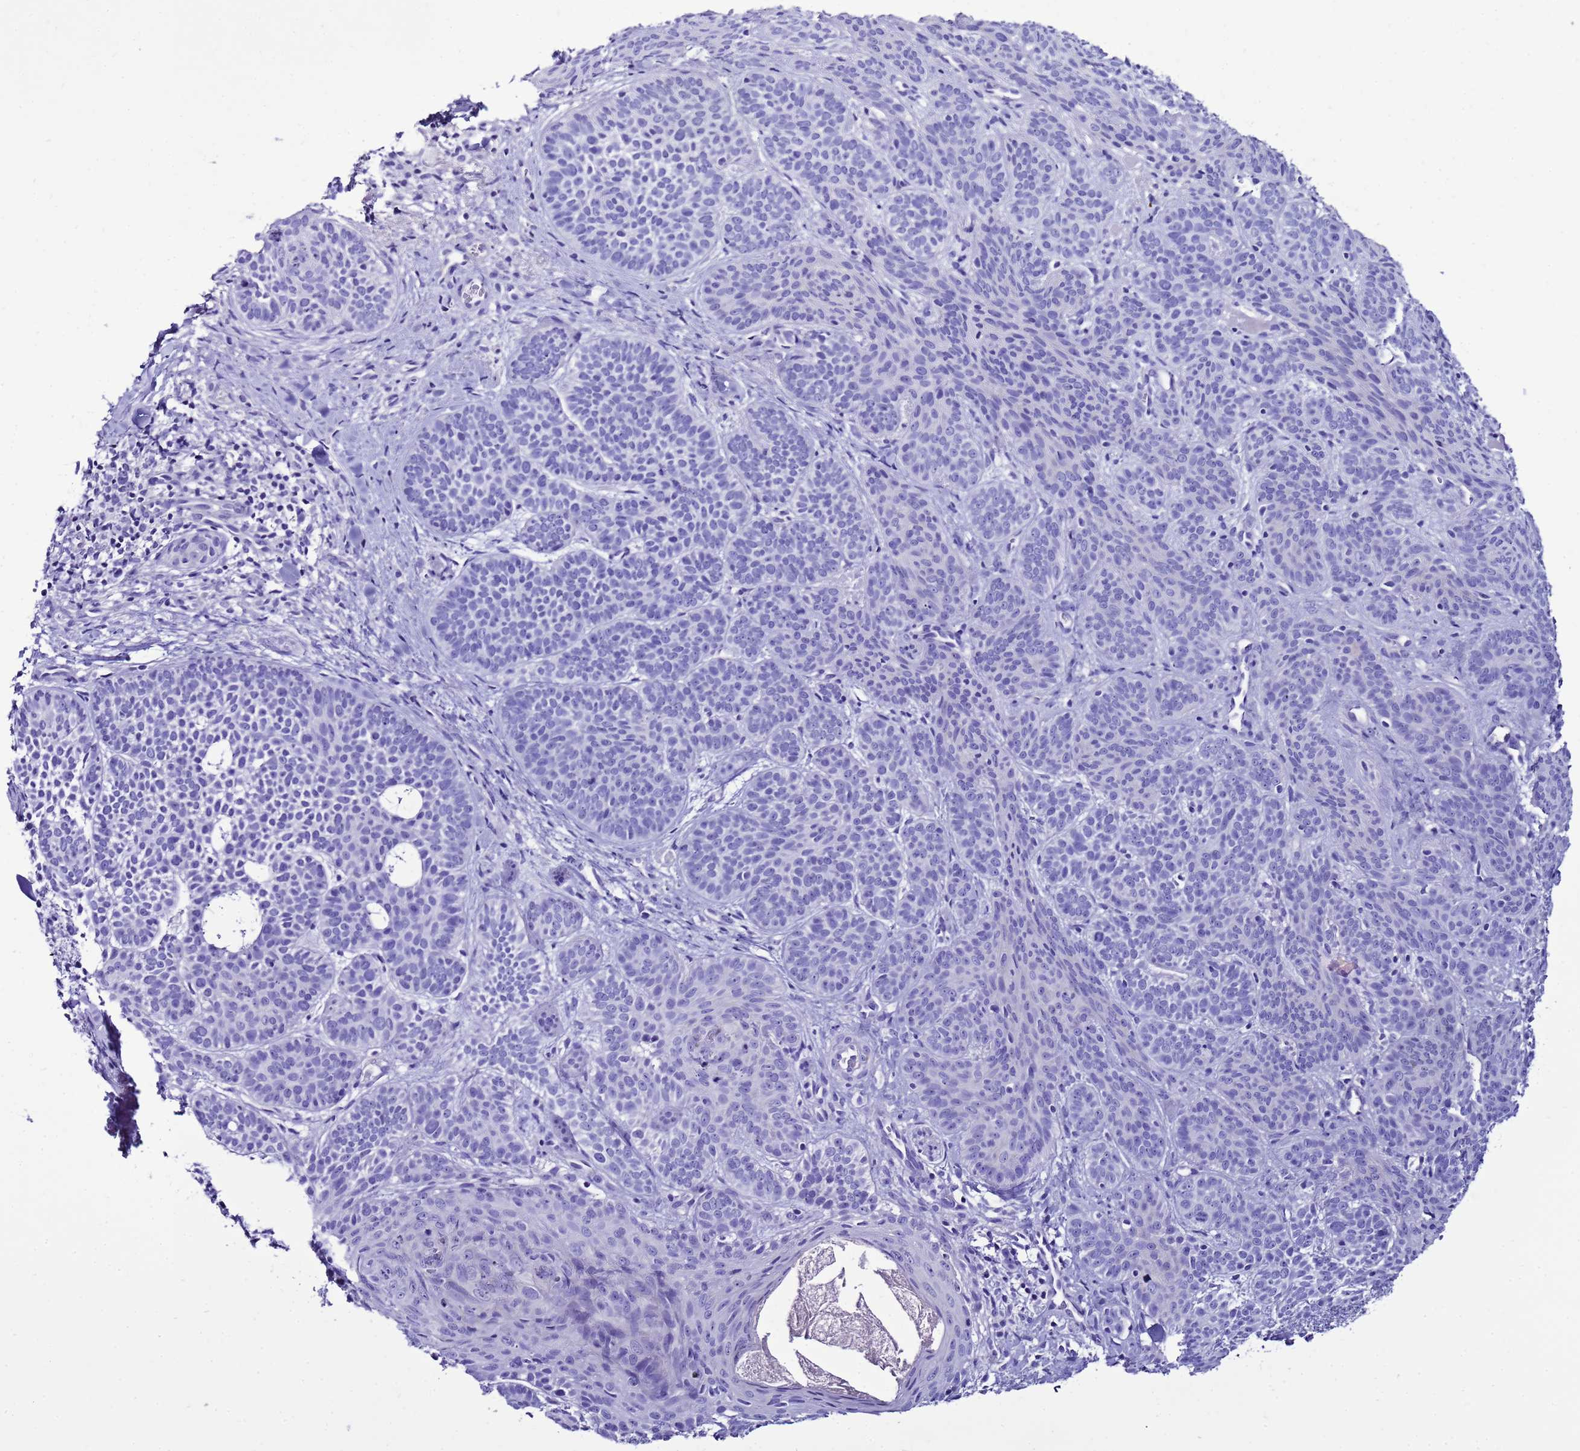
{"staining": {"intensity": "negative", "quantity": "none", "location": "none"}, "tissue": "skin cancer", "cell_type": "Tumor cells", "image_type": "cancer", "snomed": [{"axis": "morphology", "description": "Basal cell carcinoma"}, {"axis": "topography", "description": "Skin"}], "caption": "Immunohistochemical staining of human basal cell carcinoma (skin) demonstrates no significant expression in tumor cells.", "gene": "BEST2", "patient": {"sex": "male", "age": 85}}